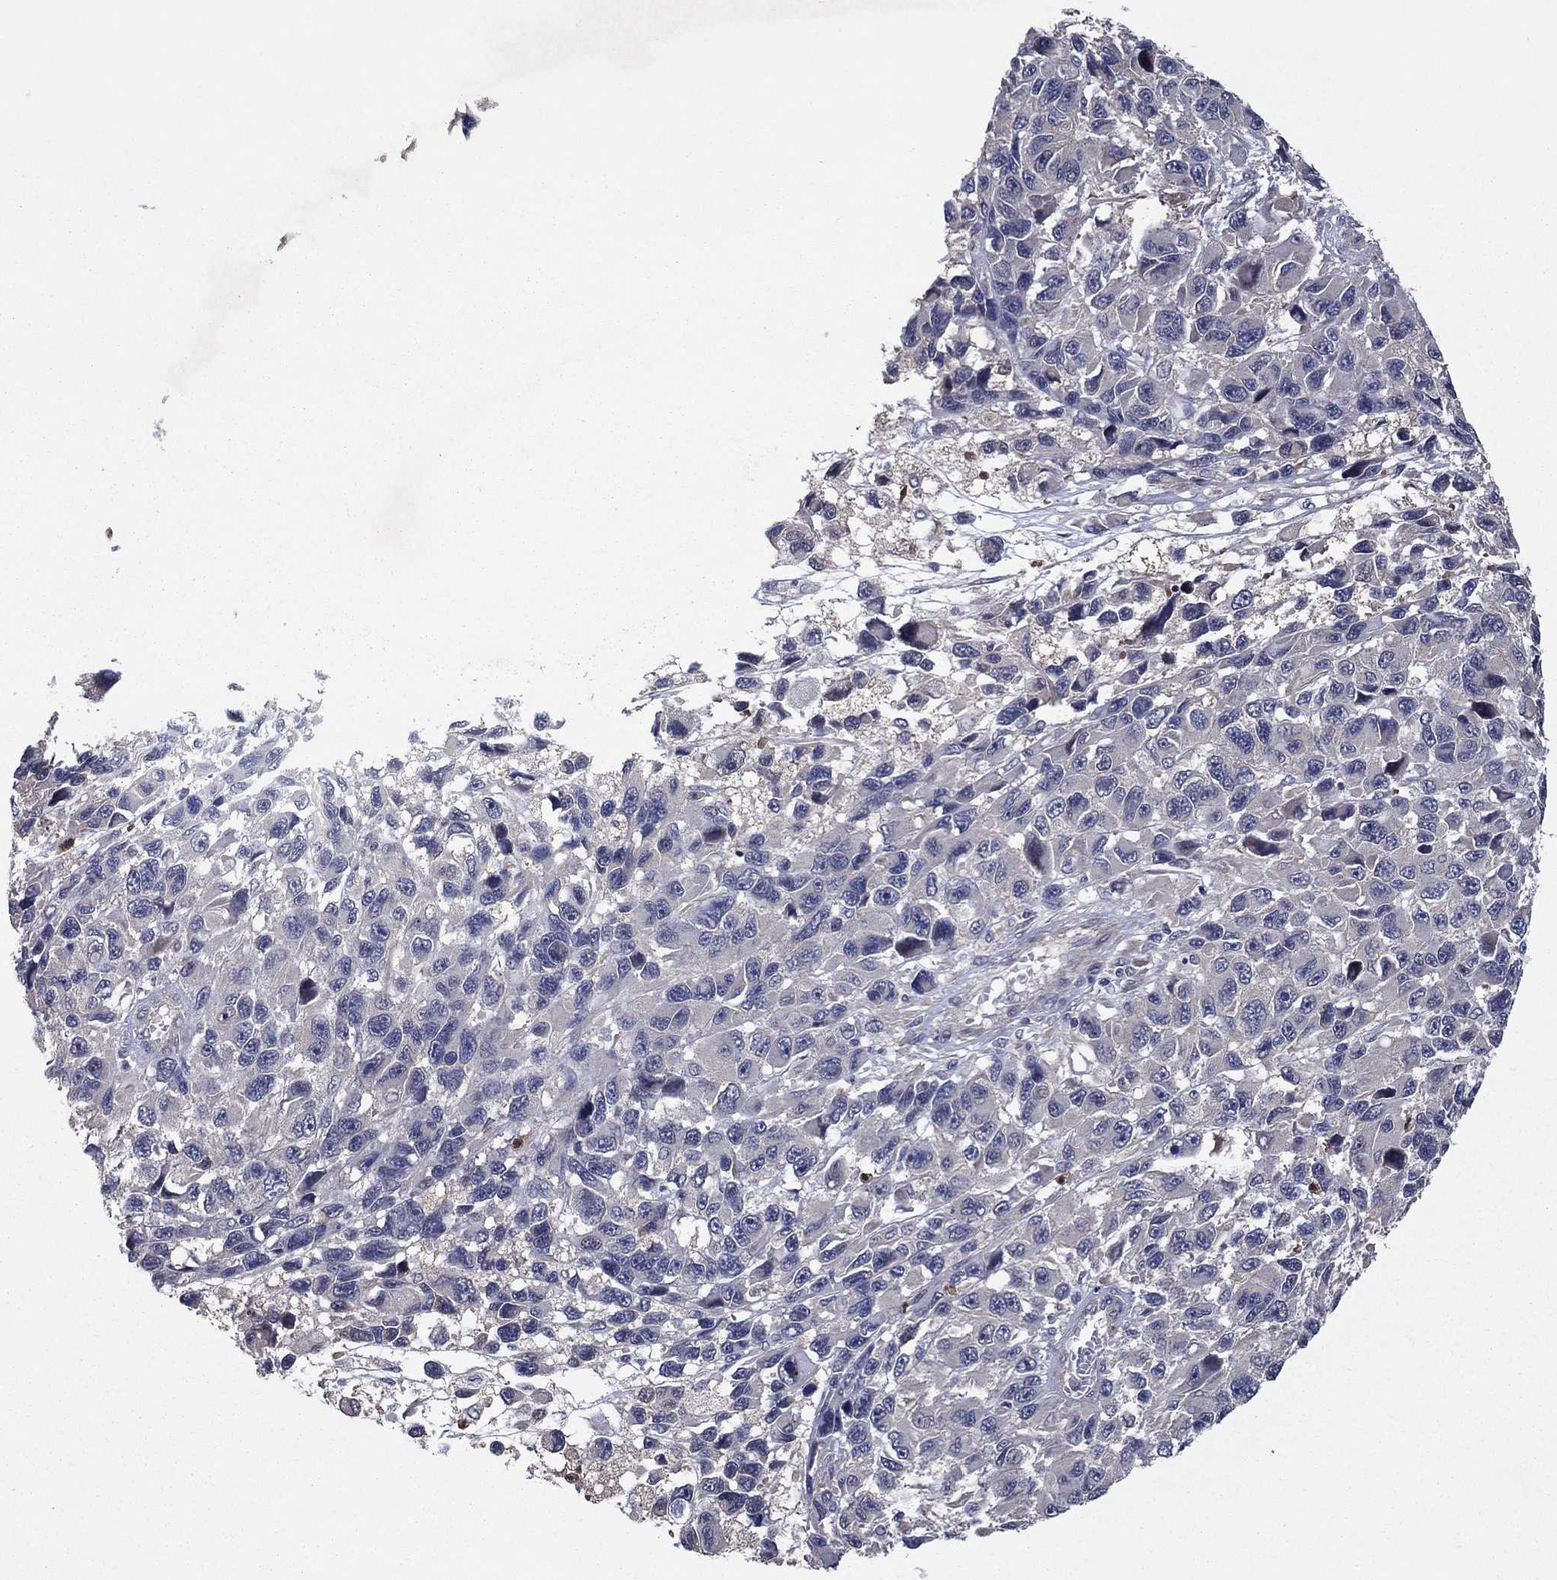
{"staining": {"intensity": "negative", "quantity": "none", "location": "none"}, "tissue": "melanoma", "cell_type": "Tumor cells", "image_type": "cancer", "snomed": [{"axis": "morphology", "description": "Malignant melanoma, NOS"}, {"axis": "topography", "description": "Skin"}], "caption": "Micrograph shows no protein positivity in tumor cells of malignant melanoma tissue.", "gene": "MSRB1", "patient": {"sex": "male", "age": 53}}